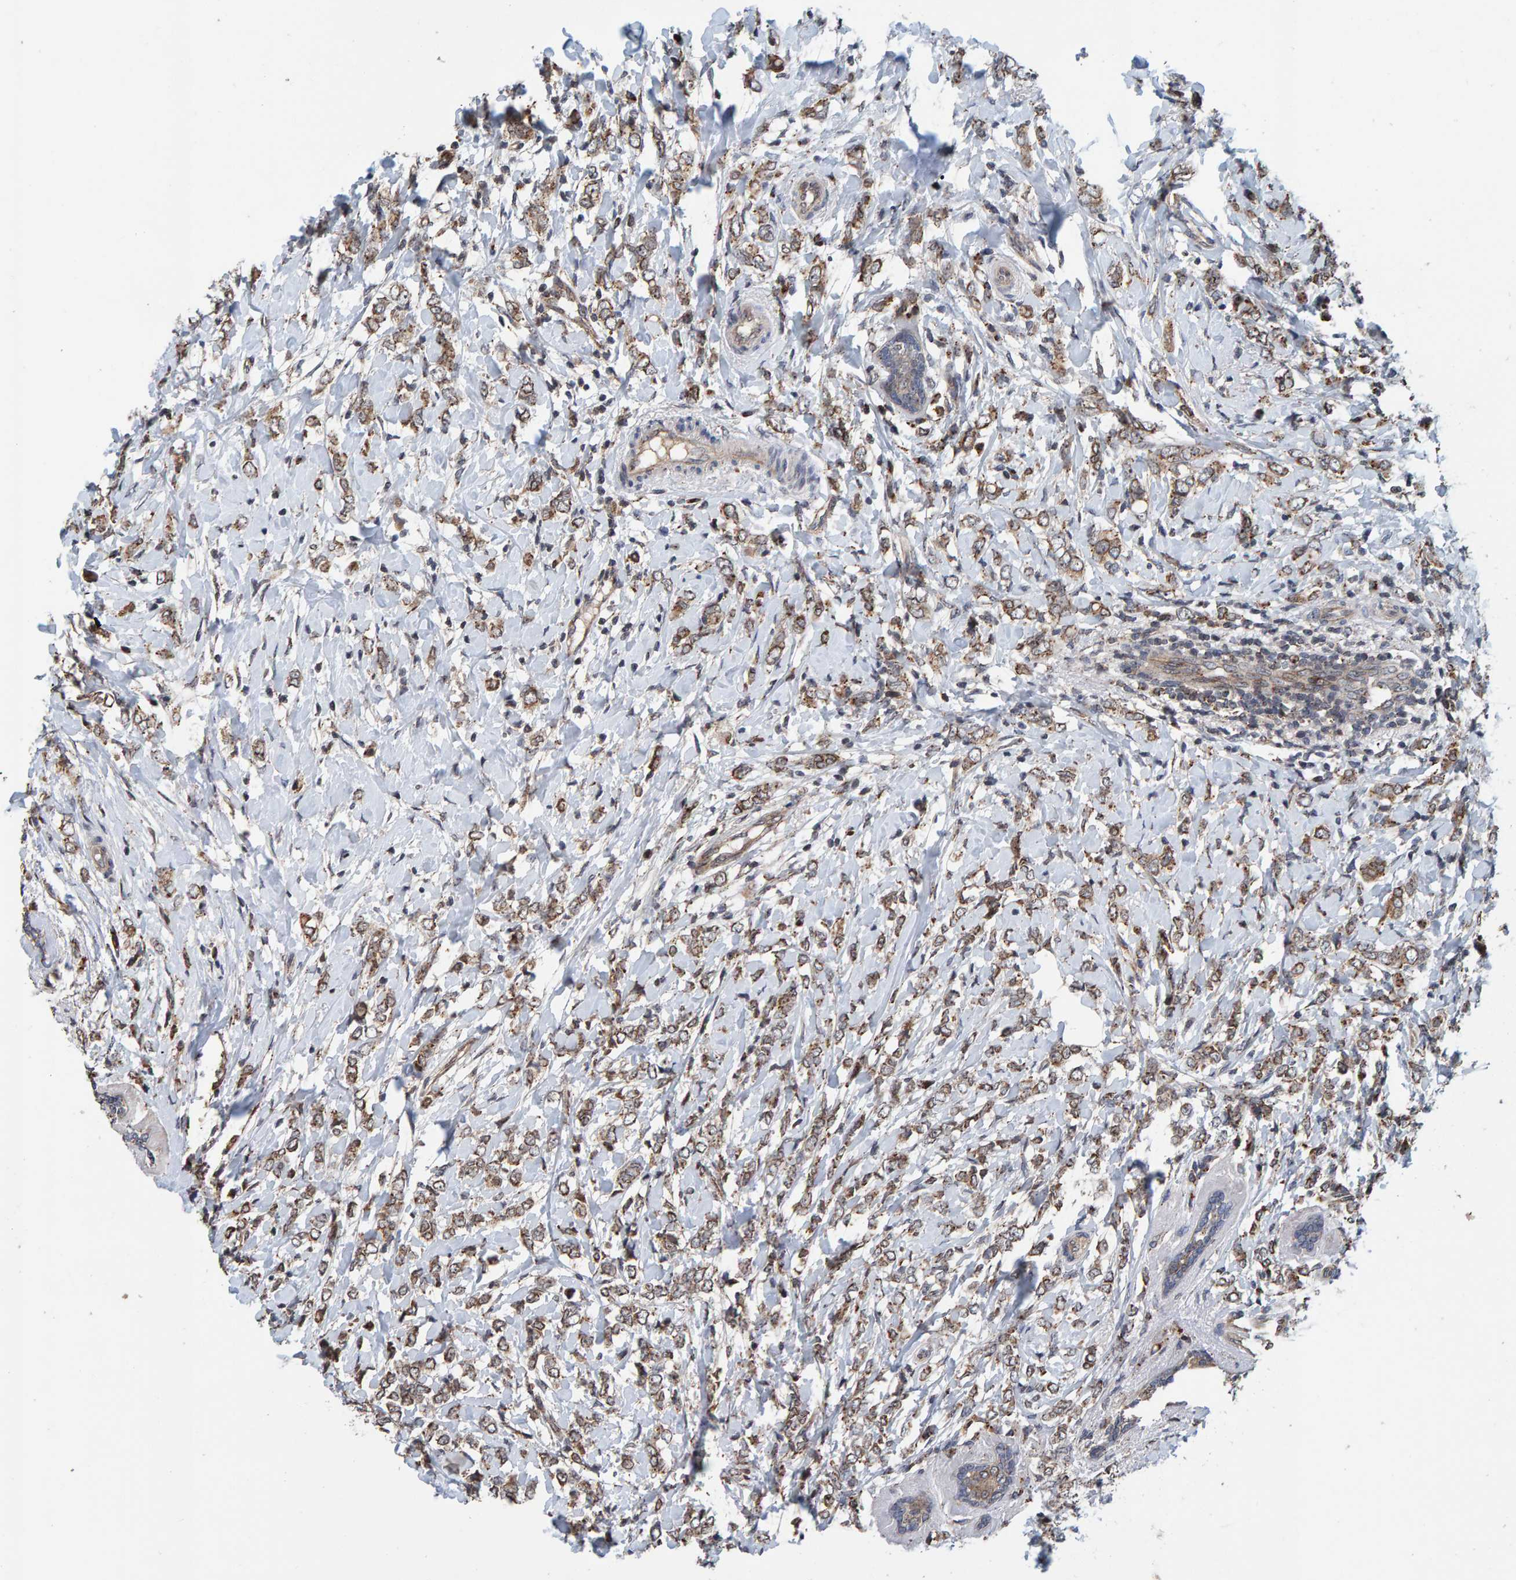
{"staining": {"intensity": "moderate", "quantity": ">75%", "location": "cytoplasmic/membranous"}, "tissue": "breast cancer", "cell_type": "Tumor cells", "image_type": "cancer", "snomed": [{"axis": "morphology", "description": "Normal tissue, NOS"}, {"axis": "morphology", "description": "Lobular carcinoma"}, {"axis": "topography", "description": "Breast"}], "caption": "Immunohistochemical staining of human breast cancer (lobular carcinoma) demonstrates moderate cytoplasmic/membranous protein expression in approximately >75% of tumor cells. (DAB (3,3'-diaminobenzidine) IHC, brown staining for protein, blue staining for nuclei).", "gene": "CCDC25", "patient": {"sex": "female", "age": 47}}